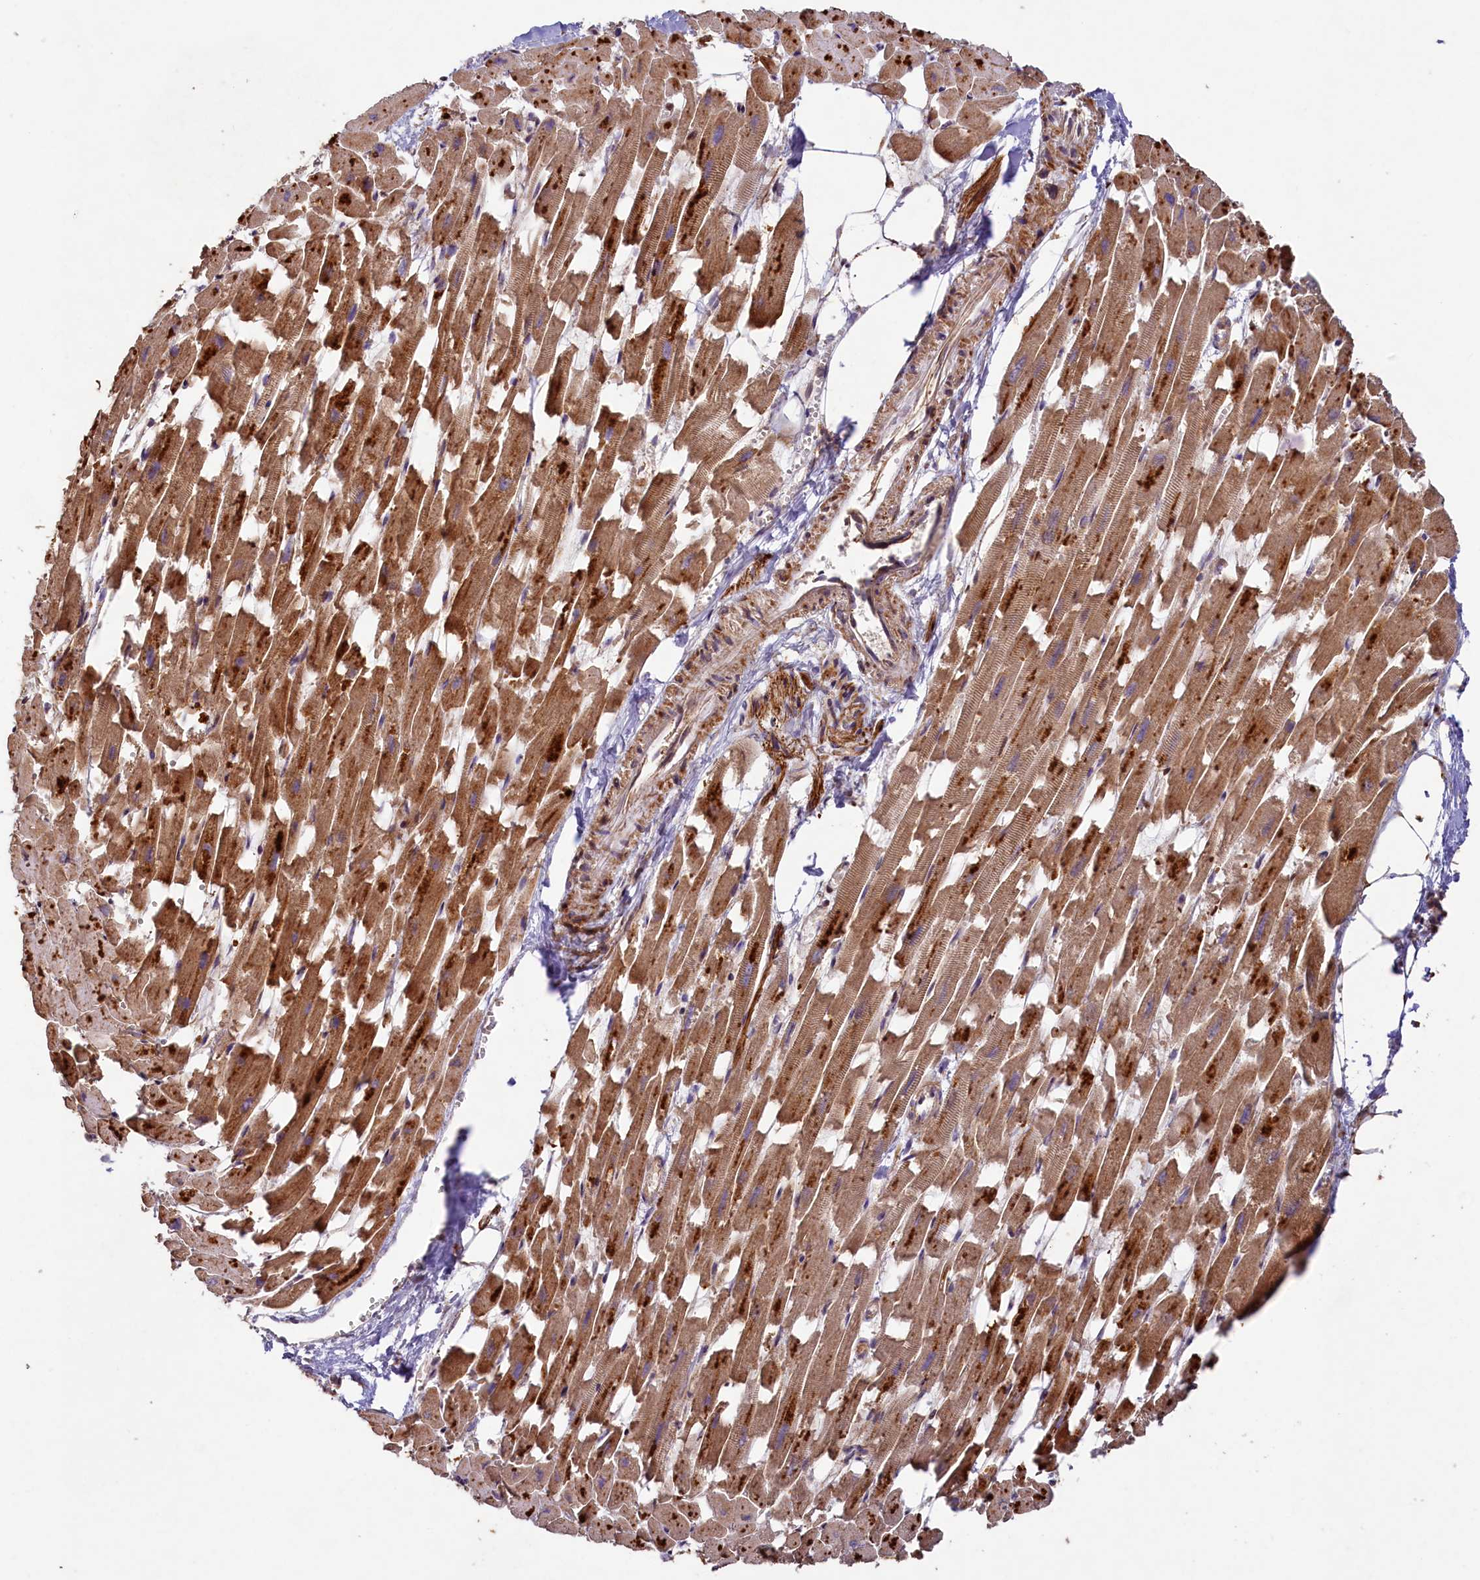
{"staining": {"intensity": "strong", "quantity": ">75%", "location": "cytoplasmic/membranous"}, "tissue": "heart muscle", "cell_type": "Cardiomyocytes", "image_type": "normal", "snomed": [{"axis": "morphology", "description": "Normal tissue, NOS"}, {"axis": "topography", "description": "Heart"}], "caption": "Strong cytoplasmic/membranous protein staining is present in about >75% of cardiomyocytes in heart muscle. (DAB (3,3'-diaminobenzidine) IHC with brightfield microscopy, high magnification).", "gene": "SHPRH", "patient": {"sex": "female", "age": 64}}